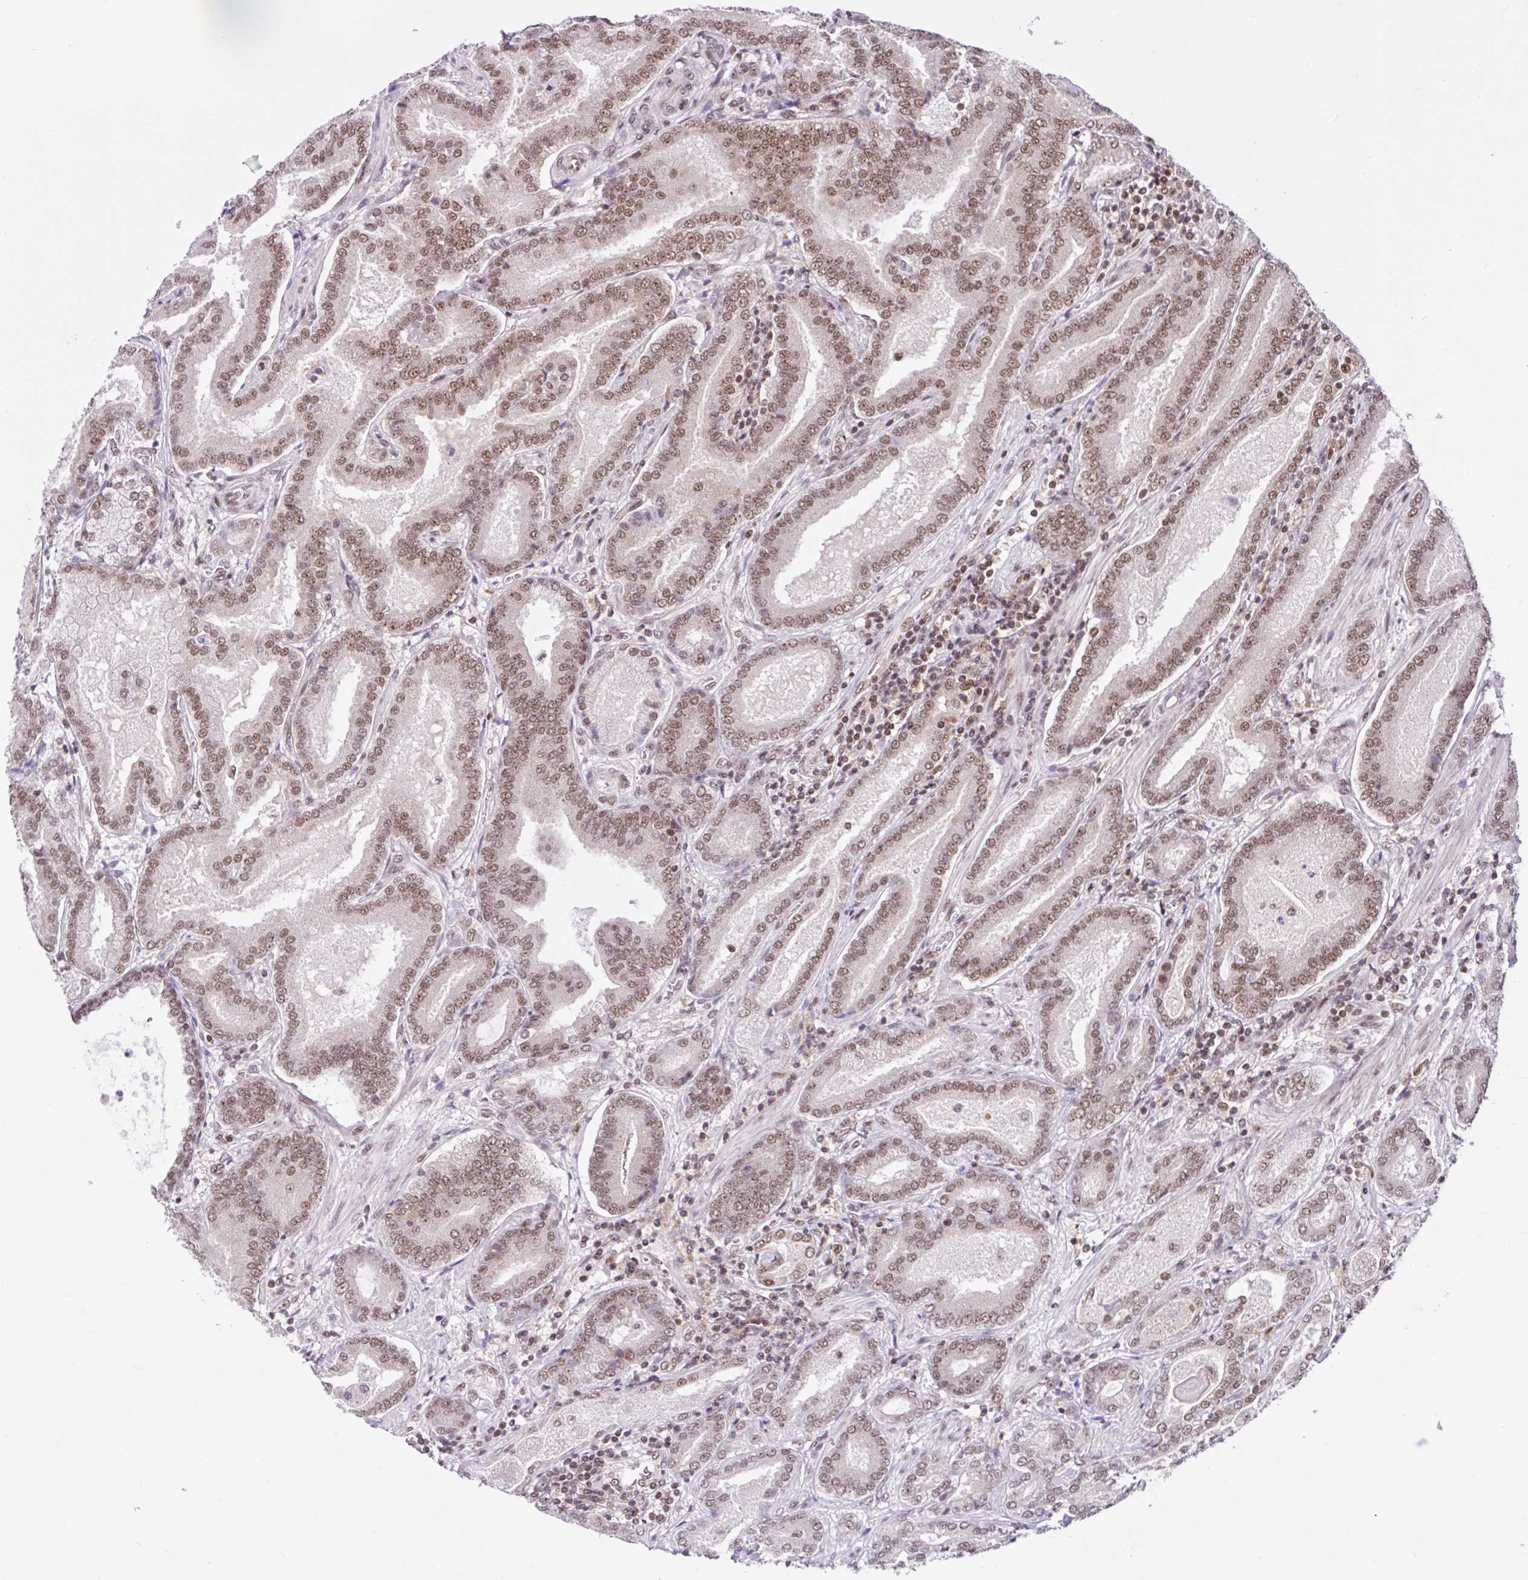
{"staining": {"intensity": "moderate", "quantity": ">75%", "location": "nuclear"}, "tissue": "prostate cancer", "cell_type": "Tumor cells", "image_type": "cancer", "snomed": [{"axis": "morphology", "description": "Adenocarcinoma, High grade"}, {"axis": "topography", "description": "Prostate"}], "caption": "A high-resolution micrograph shows immunohistochemistry staining of adenocarcinoma (high-grade) (prostate), which exhibits moderate nuclear expression in about >75% of tumor cells.", "gene": "CCDC12", "patient": {"sex": "male", "age": 62}}